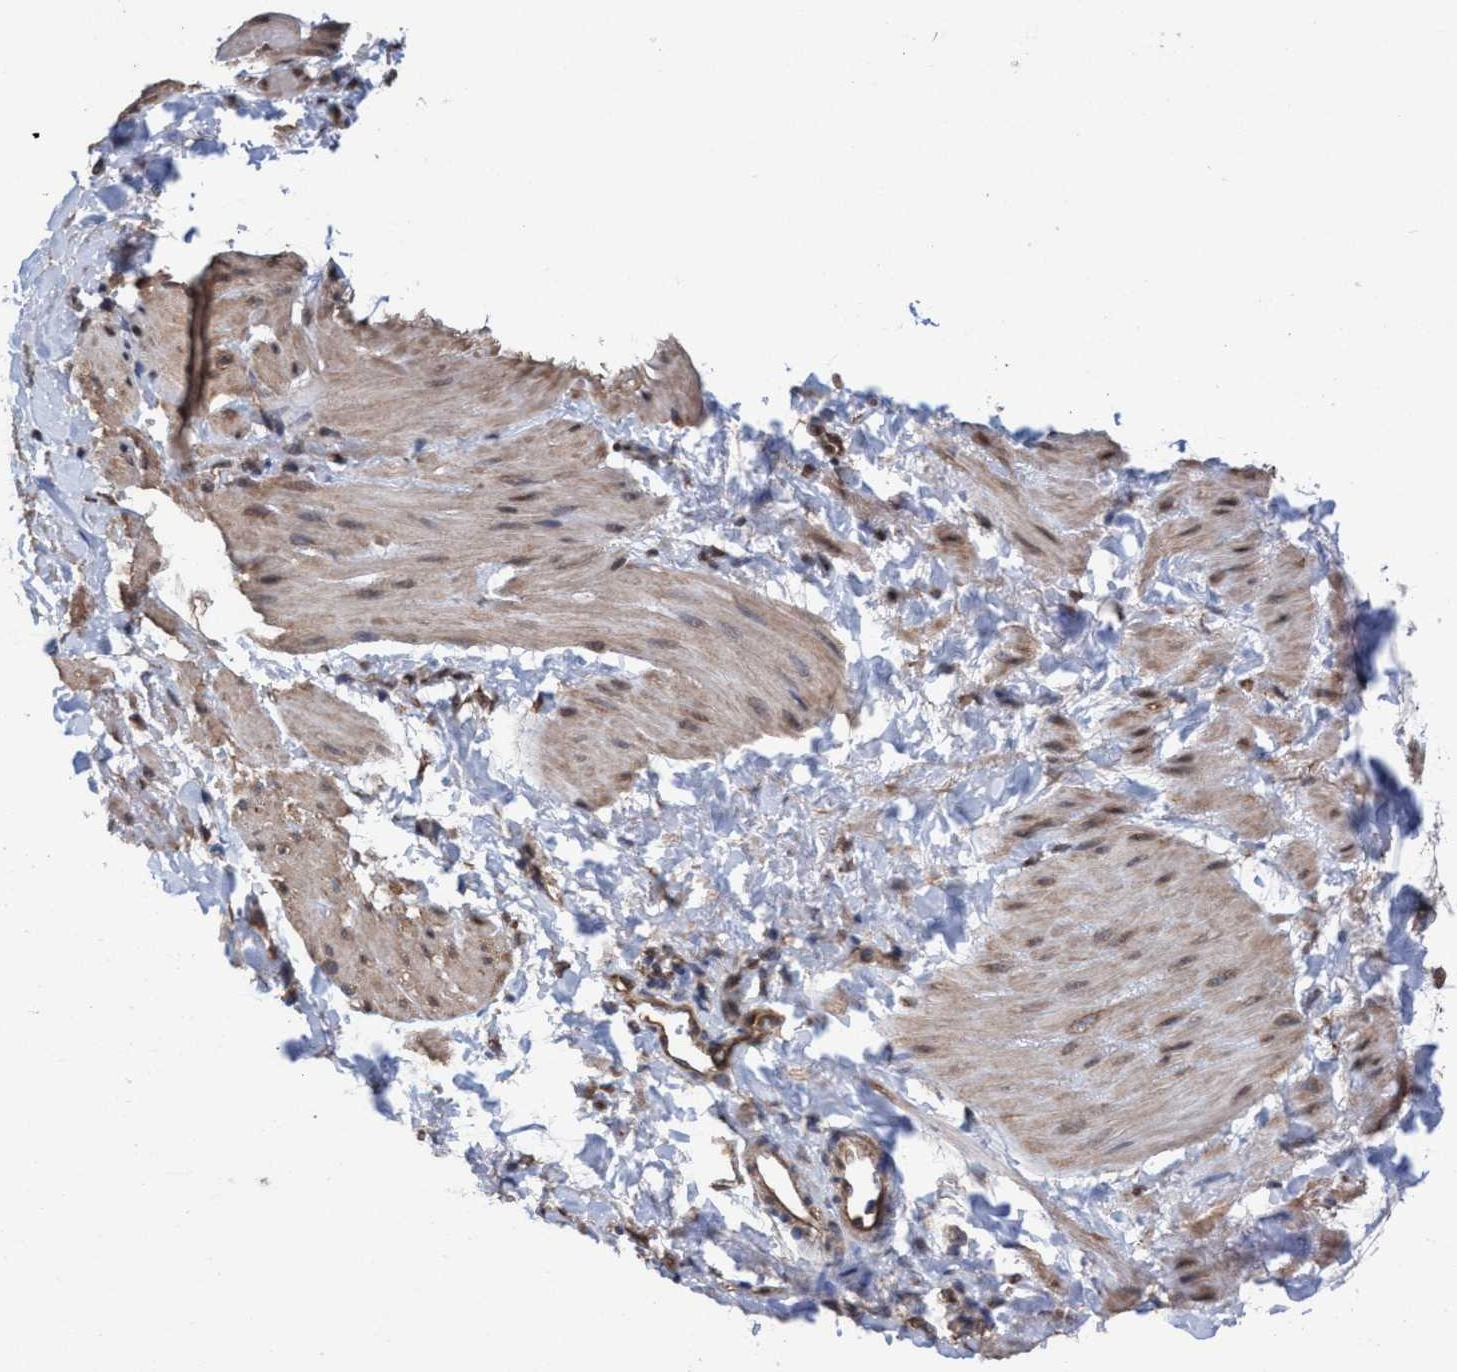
{"staining": {"intensity": "weak", "quantity": ">75%", "location": "cytoplasmic/membranous,nuclear"}, "tissue": "smooth muscle", "cell_type": "Smooth muscle cells", "image_type": "normal", "snomed": [{"axis": "morphology", "description": "Normal tissue, NOS"}, {"axis": "topography", "description": "Smooth muscle"}], "caption": "DAB immunohistochemical staining of benign human smooth muscle exhibits weak cytoplasmic/membranous,nuclear protein positivity in about >75% of smooth muscle cells. The protein is stained brown, and the nuclei are stained in blue (DAB IHC with brightfield microscopy, high magnification).", "gene": "METAP2", "patient": {"sex": "male", "age": 16}}